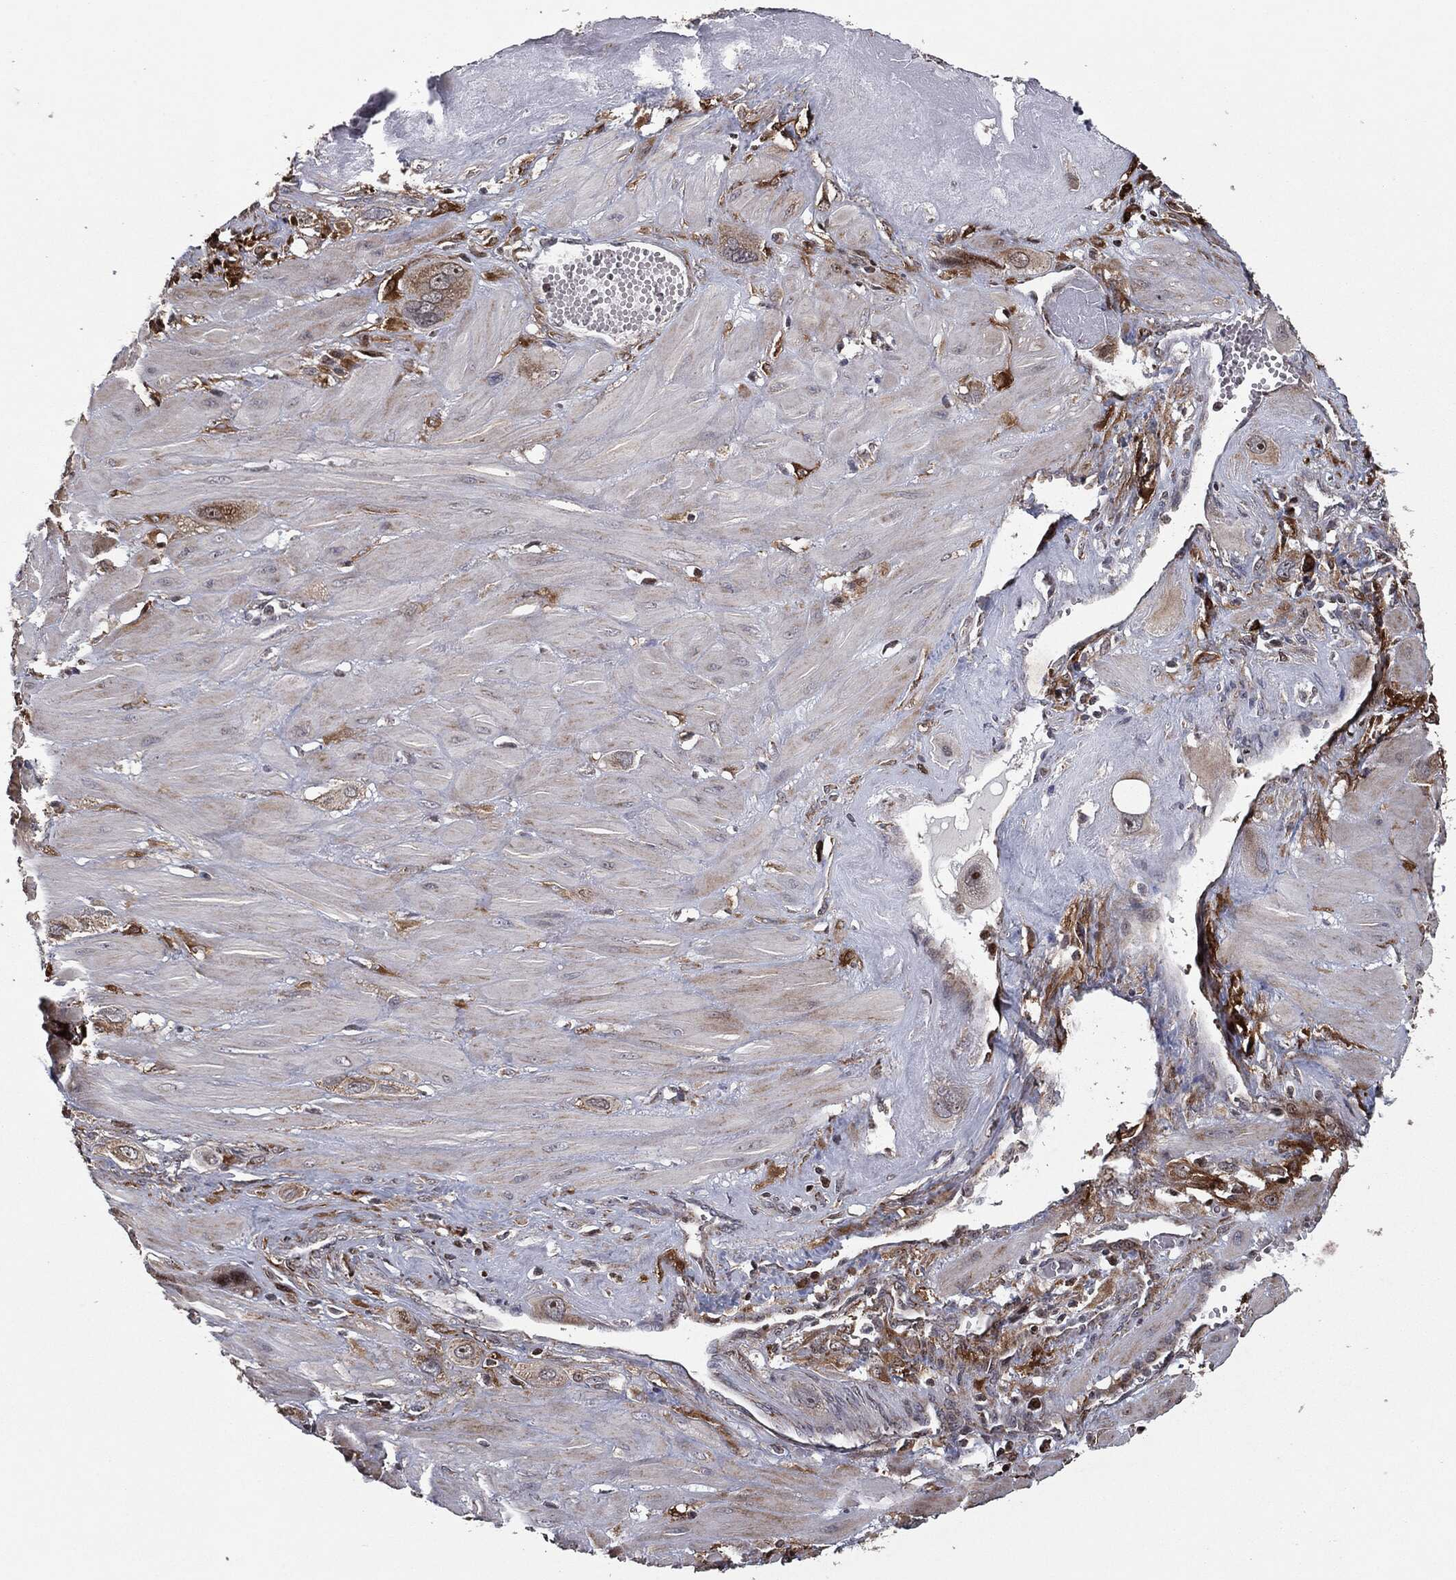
{"staining": {"intensity": "moderate", "quantity": ">75%", "location": "cytoplasmic/membranous"}, "tissue": "cervical cancer", "cell_type": "Tumor cells", "image_type": "cancer", "snomed": [{"axis": "morphology", "description": "Squamous cell carcinoma, NOS"}, {"axis": "topography", "description": "Cervix"}], "caption": "Tumor cells demonstrate medium levels of moderate cytoplasmic/membranous positivity in approximately >75% of cells in human cervical squamous cell carcinoma.", "gene": "CHCHD2", "patient": {"sex": "female", "age": 34}}